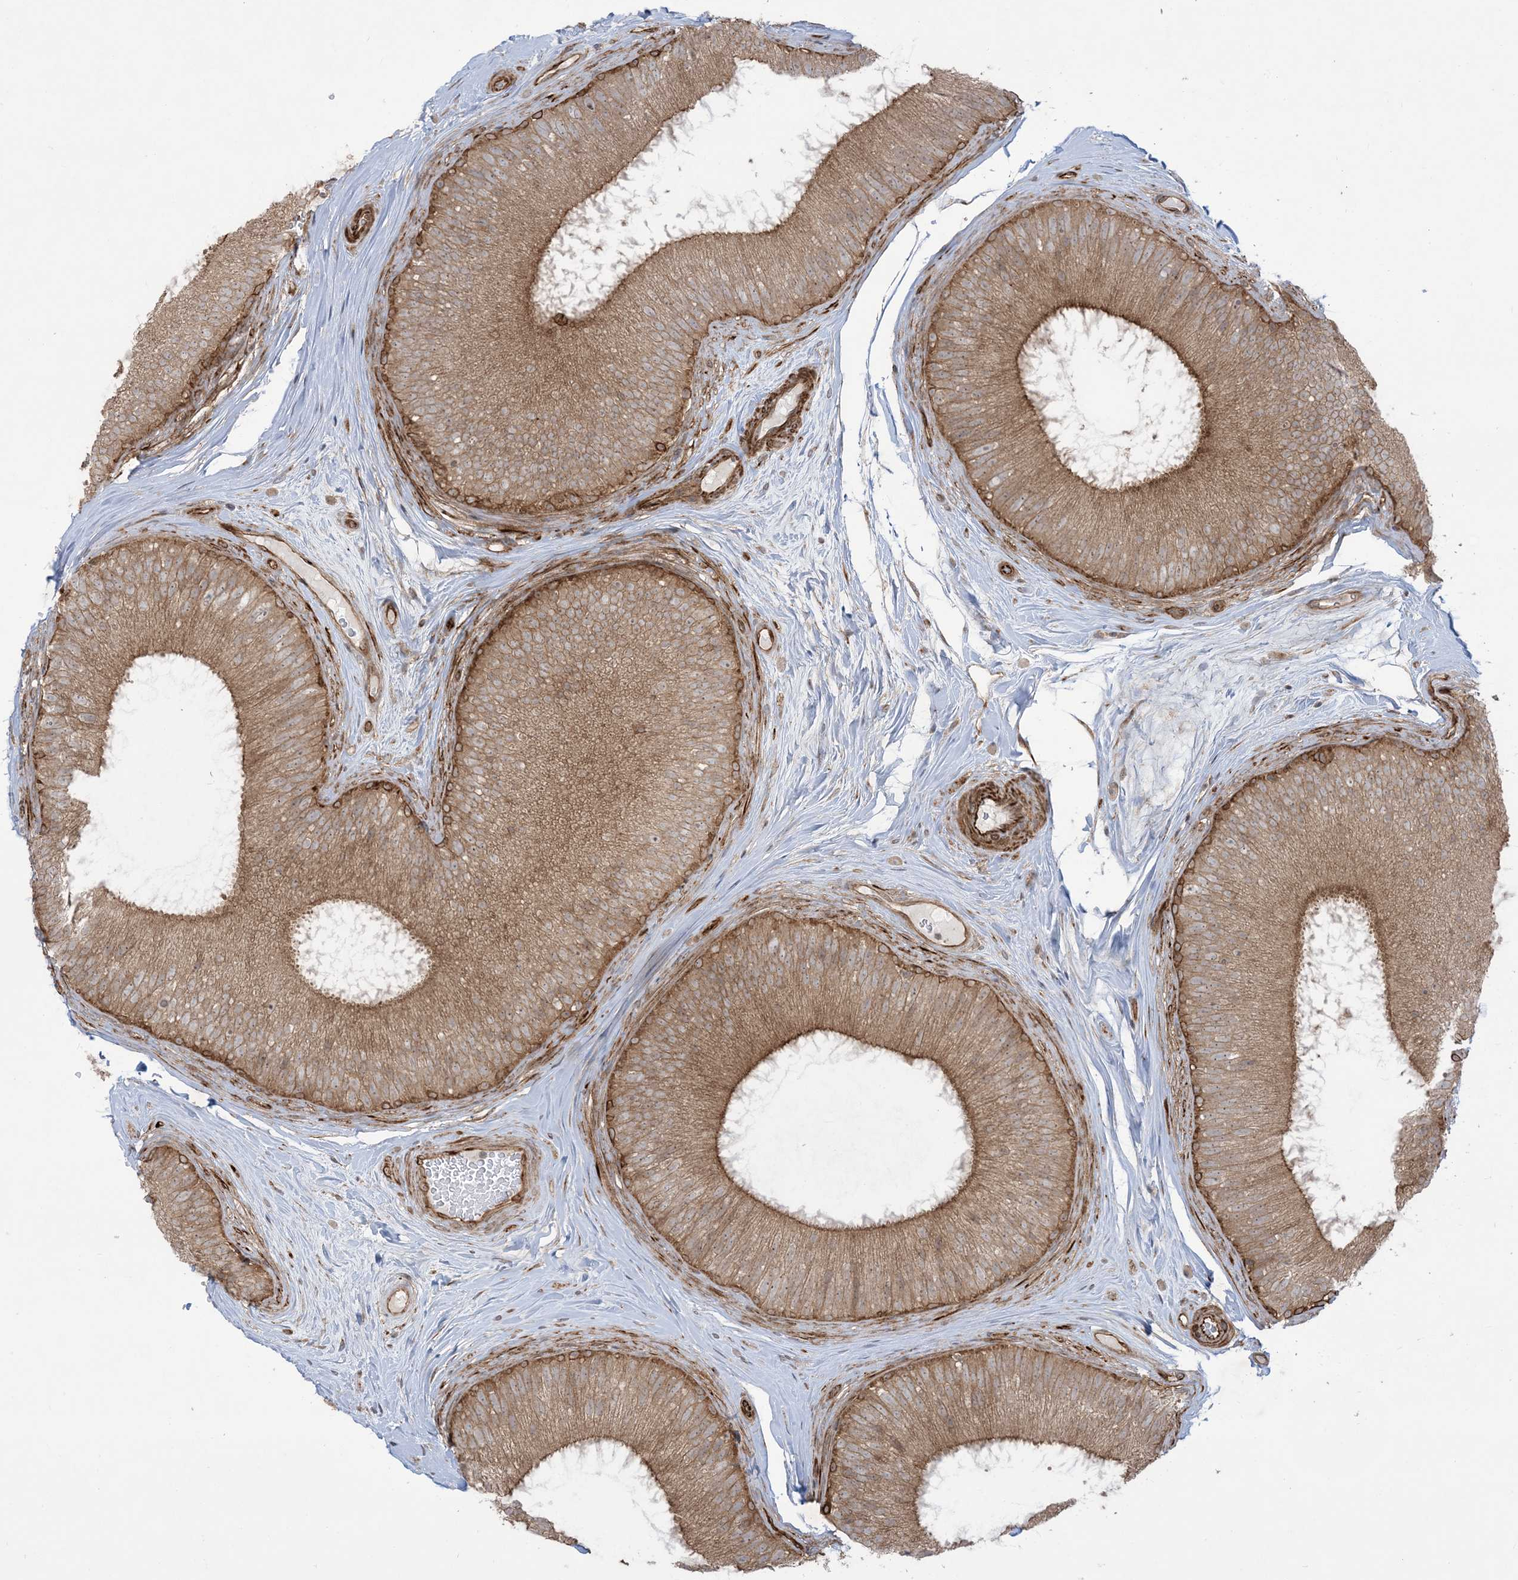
{"staining": {"intensity": "strong", "quantity": "25%-75%", "location": "cytoplasmic/membranous,nuclear"}, "tissue": "epididymis", "cell_type": "Glandular cells", "image_type": "normal", "snomed": [{"axis": "morphology", "description": "Normal tissue, NOS"}, {"axis": "topography", "description": "Epididymis"}], "caption": "IHC micrograph of benign epididymis stained for a protein (brown), which displays high levels of strong cytoplasmic/membranous,nuclear staining in approximately 25%-75% of glandular cells.", "gene": "SOGA3", "patient": {"sex": "male", "age": 45}}